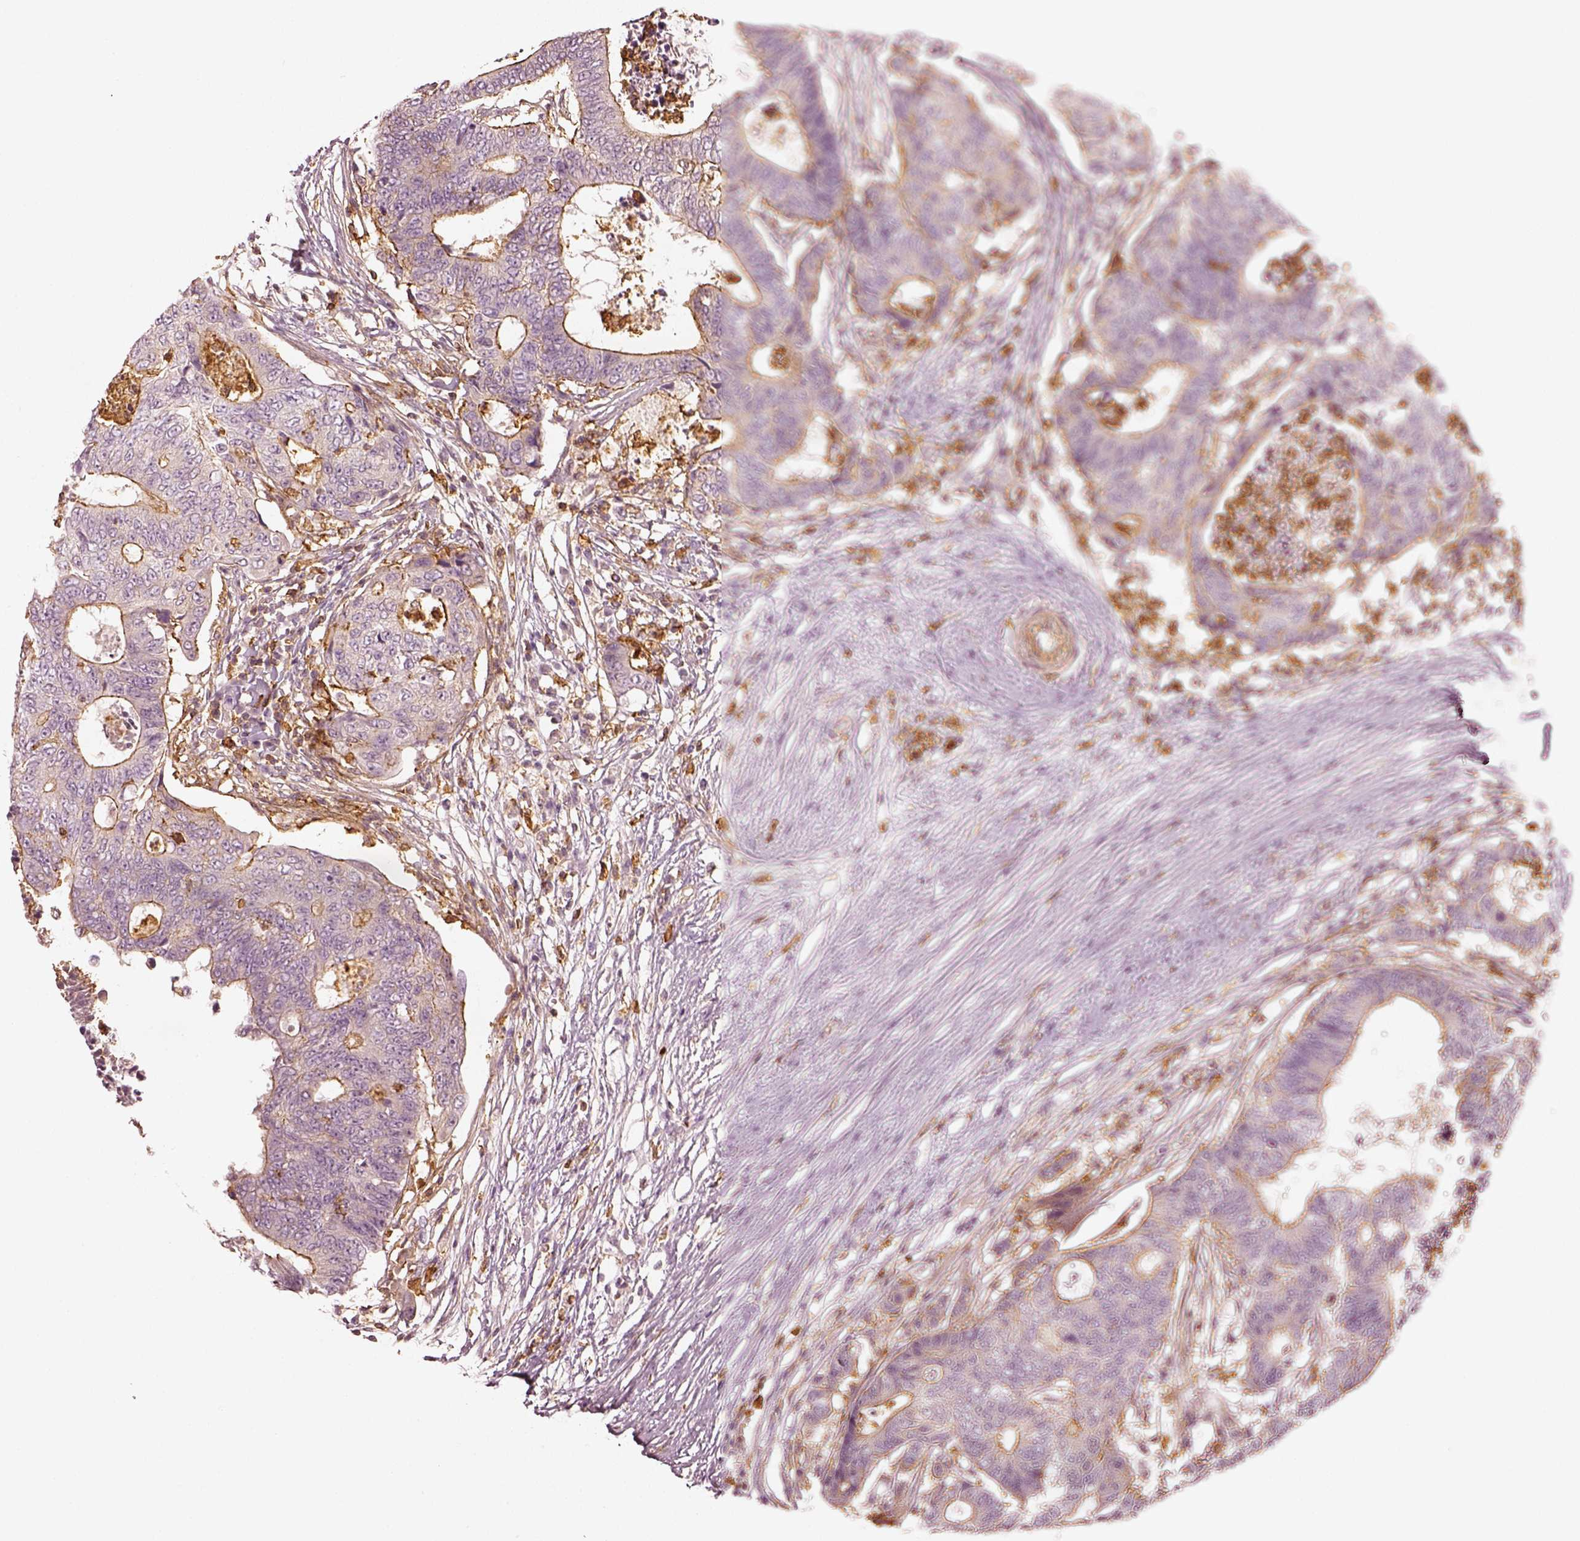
{"staining": {"intensity": "moderate", "quantity": "25%-75%", "location": "cytoplasmic/membranous"}, "tissue": "colorectal cancer", "cell_type": "Tumor cells", "image_type": "cancer", "snomed": [{"axis": "morphology", "description": "Adenocarcinoma, NOS"}, {"axis": "topography", "description": "Colon"}], "caption": "Human colorectal adenocarcinoma stained with a protein marker exhibits moderate staining in tumor cells.", "gene": "ZYX", "patient": {"sex": "female", "age": 48}}